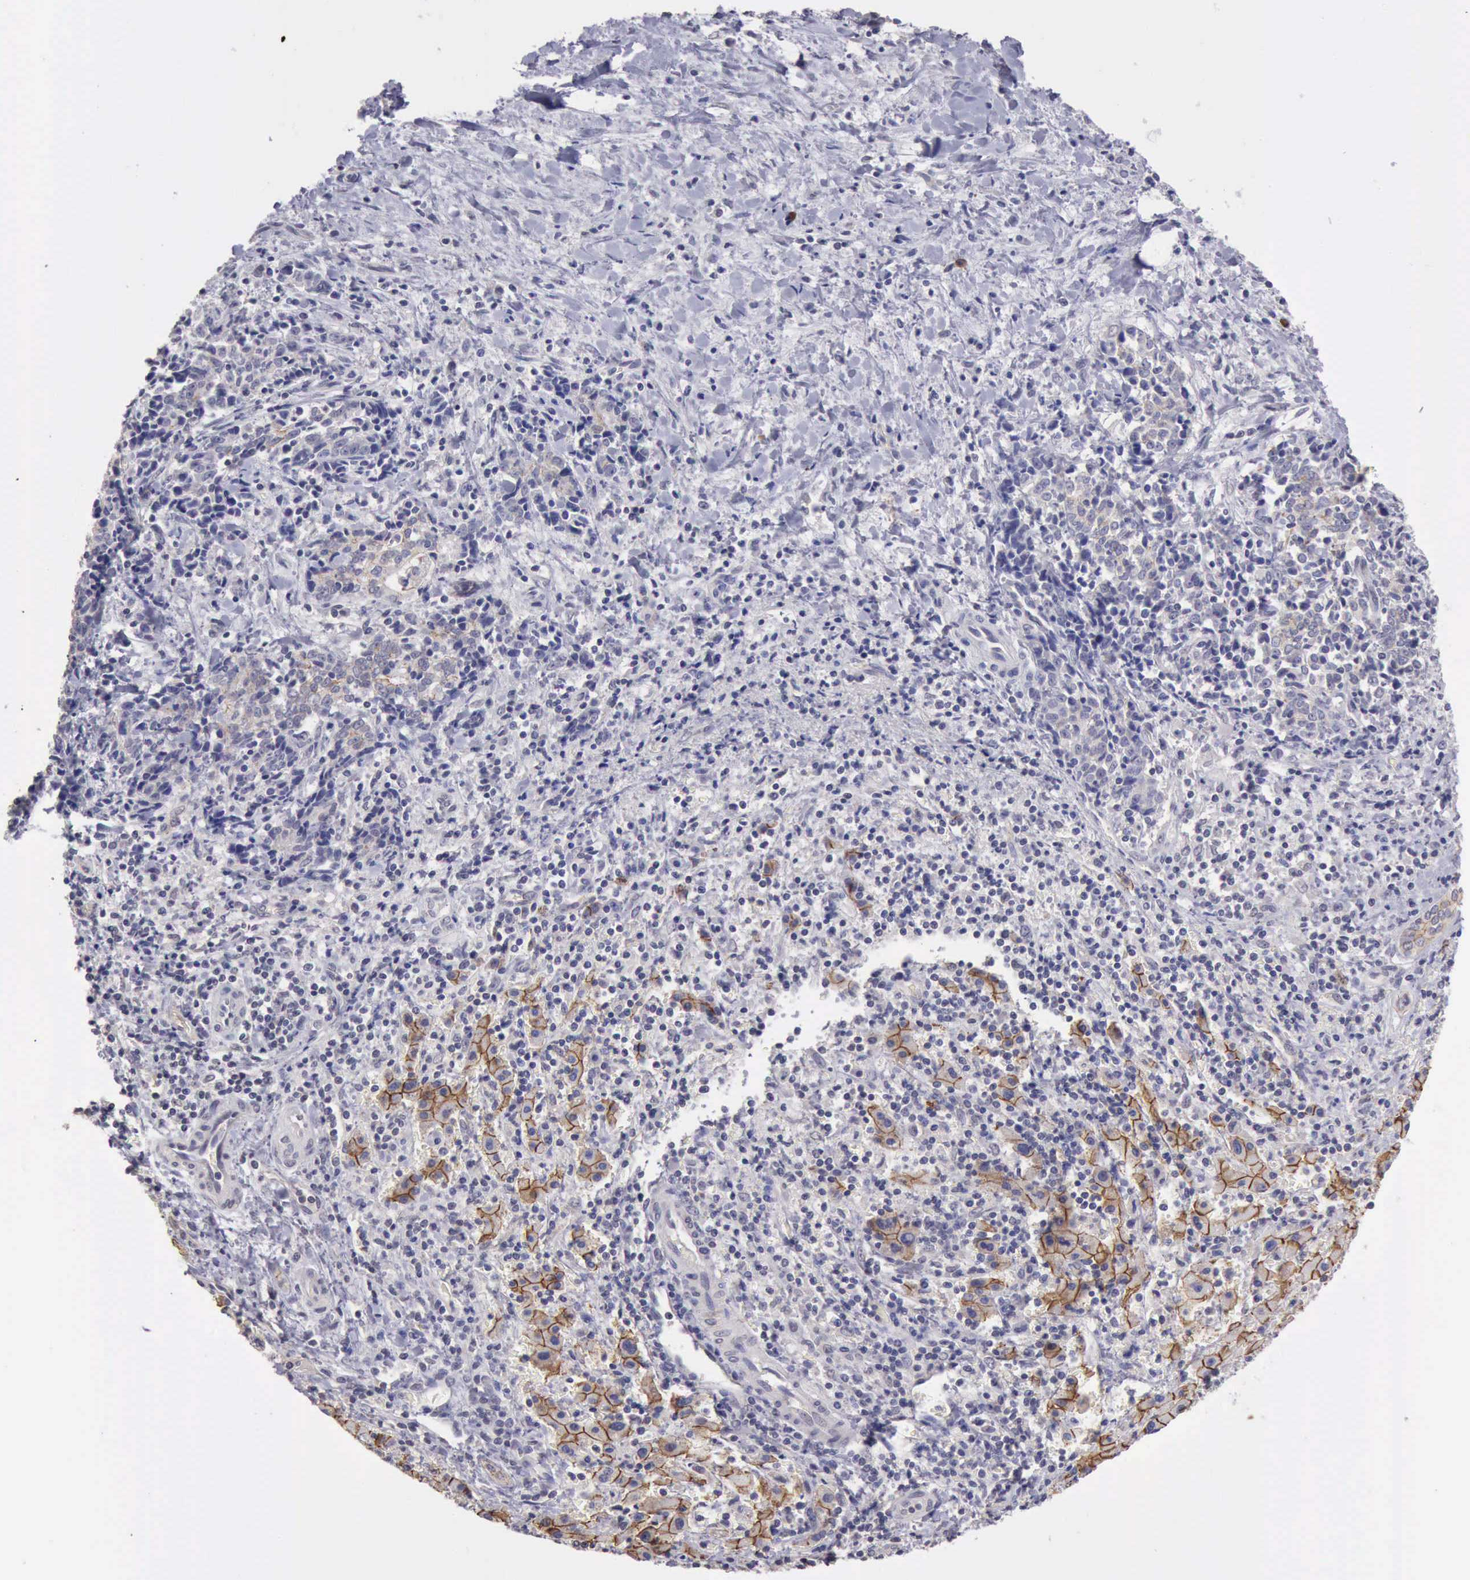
{"staining": {"intensity": "moderate", "quantity": "<25%", "location": "cytoplasmic/membranous"}, "tissue": "liver cancer", "cell_type": "Tumor cells", "image_type": "cancer", "snomed": [{"axis": "morphology", "description": "Cholangiocarcinoma"}, {"axis": "topography", "description": "Liver"}], "caption": "Immunohistochemistry histopathology image of neoplastic tissue: human liver cancer stained using IHC exhibits low levels of moderate protein expression localized specifically in the cytoplasmic/membranous of tumor cells, appearing as a cytoplasmic/membranous brown color.", "gene": "KCND1", "patient": {"sex": "male", "age": 57}}